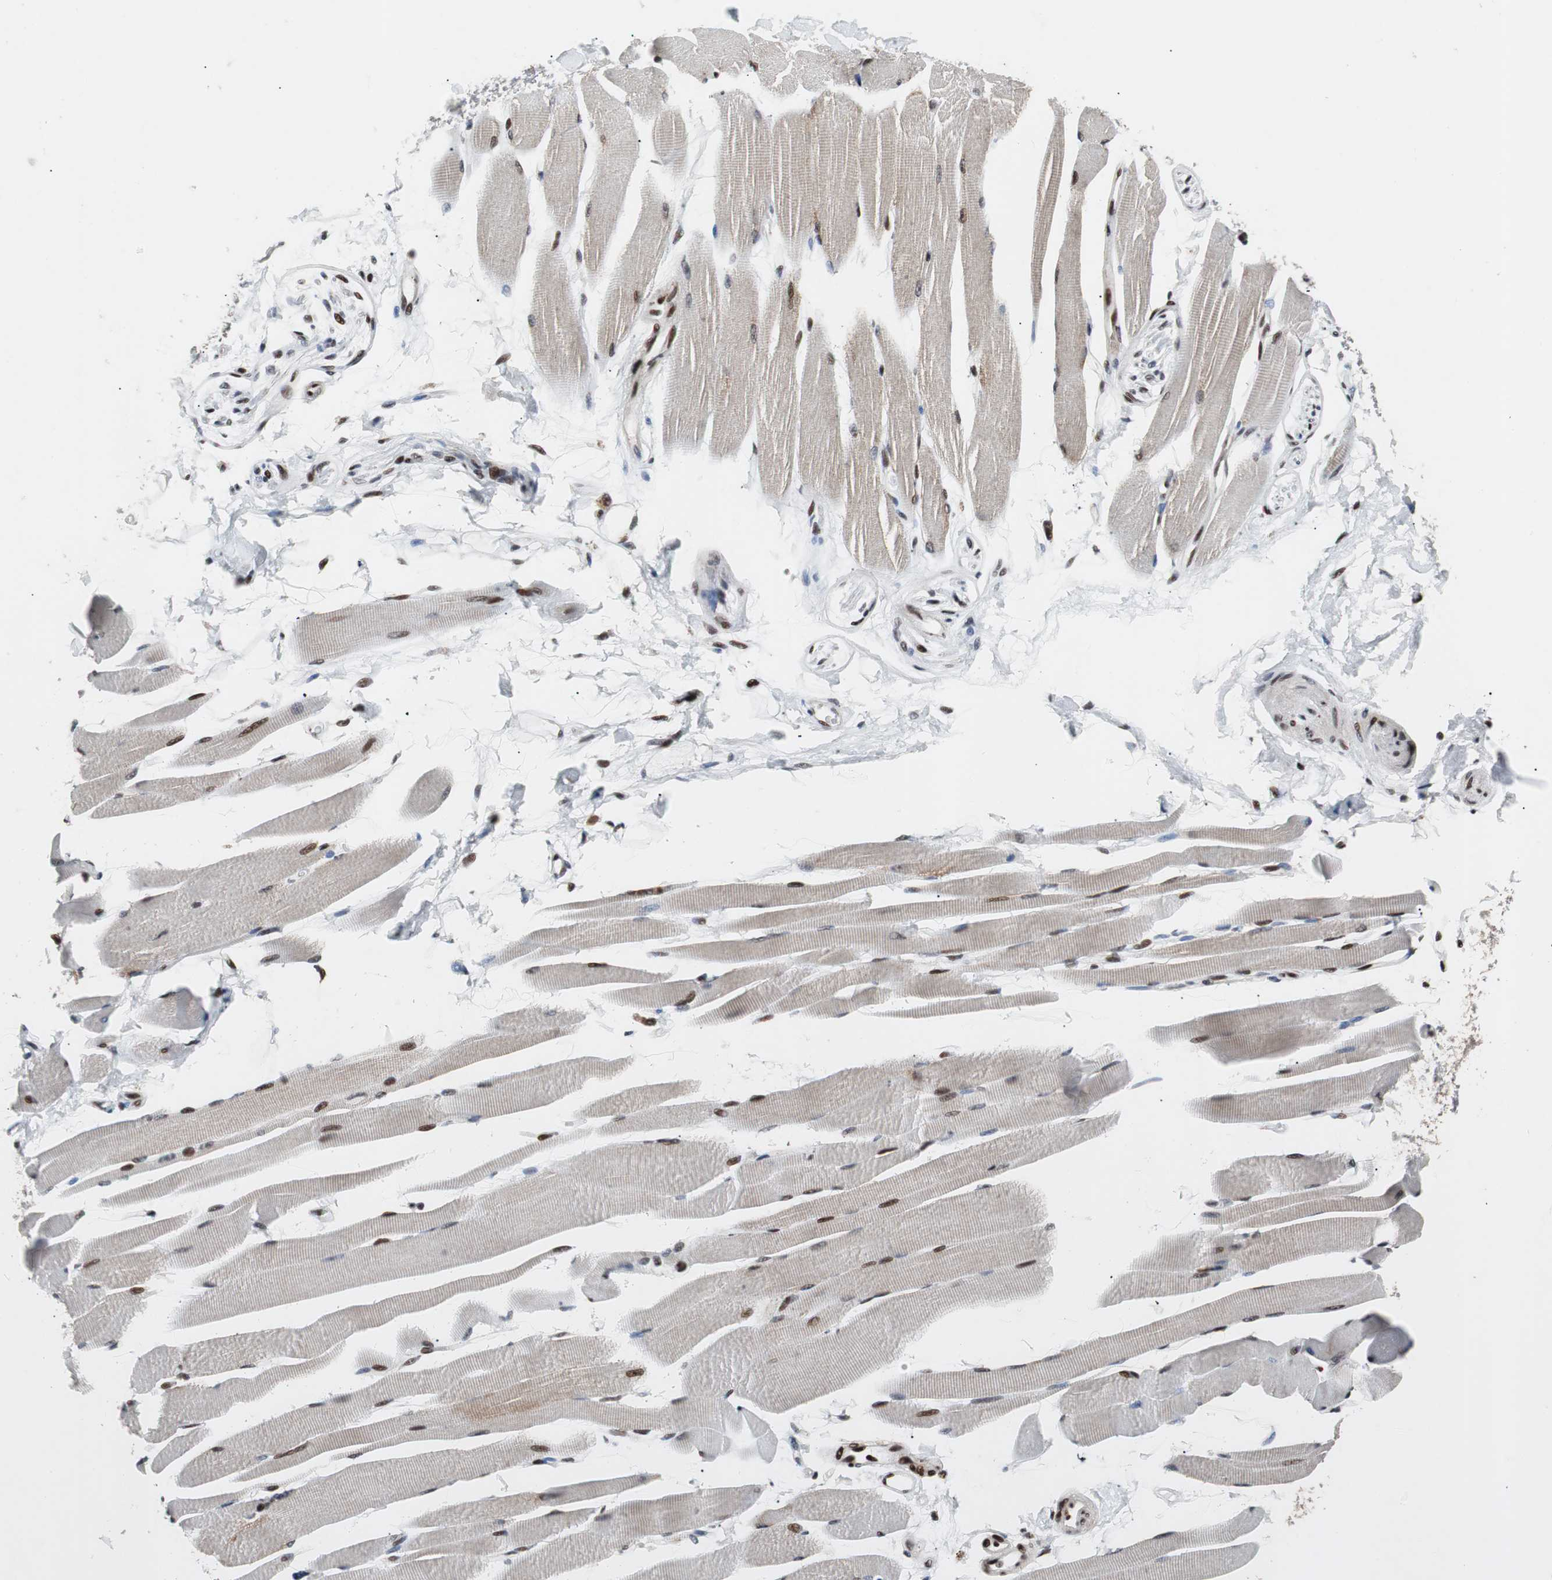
{"staining": {"intensity": "strong", "quantity": ">75%", "location": "nuclear"}, "tissue": "skeletal muscle", "cell_type": "Myocytes", "image_type": "normal", "snomed": [{"axis": "morphology", "description": "Normal tissue, NOS"}, {"axis": "topography", "description": "Skeletal muscle"}, {"axis": "topography", "description": "Peripheral nerve tissue"}], "caption": "Immunohistochemistry staining of benign skeletal muscle, which displays high levels of strong nuclear expression in about >75% of myocytes indicating strong nuclear protein positivity. The staining was performed using DAB (brown) for protein detection and nuclei were counterstained in hematoxylin (blue).", "gene": "NBL1", "patient": {"sex": "female", "age": 84}}